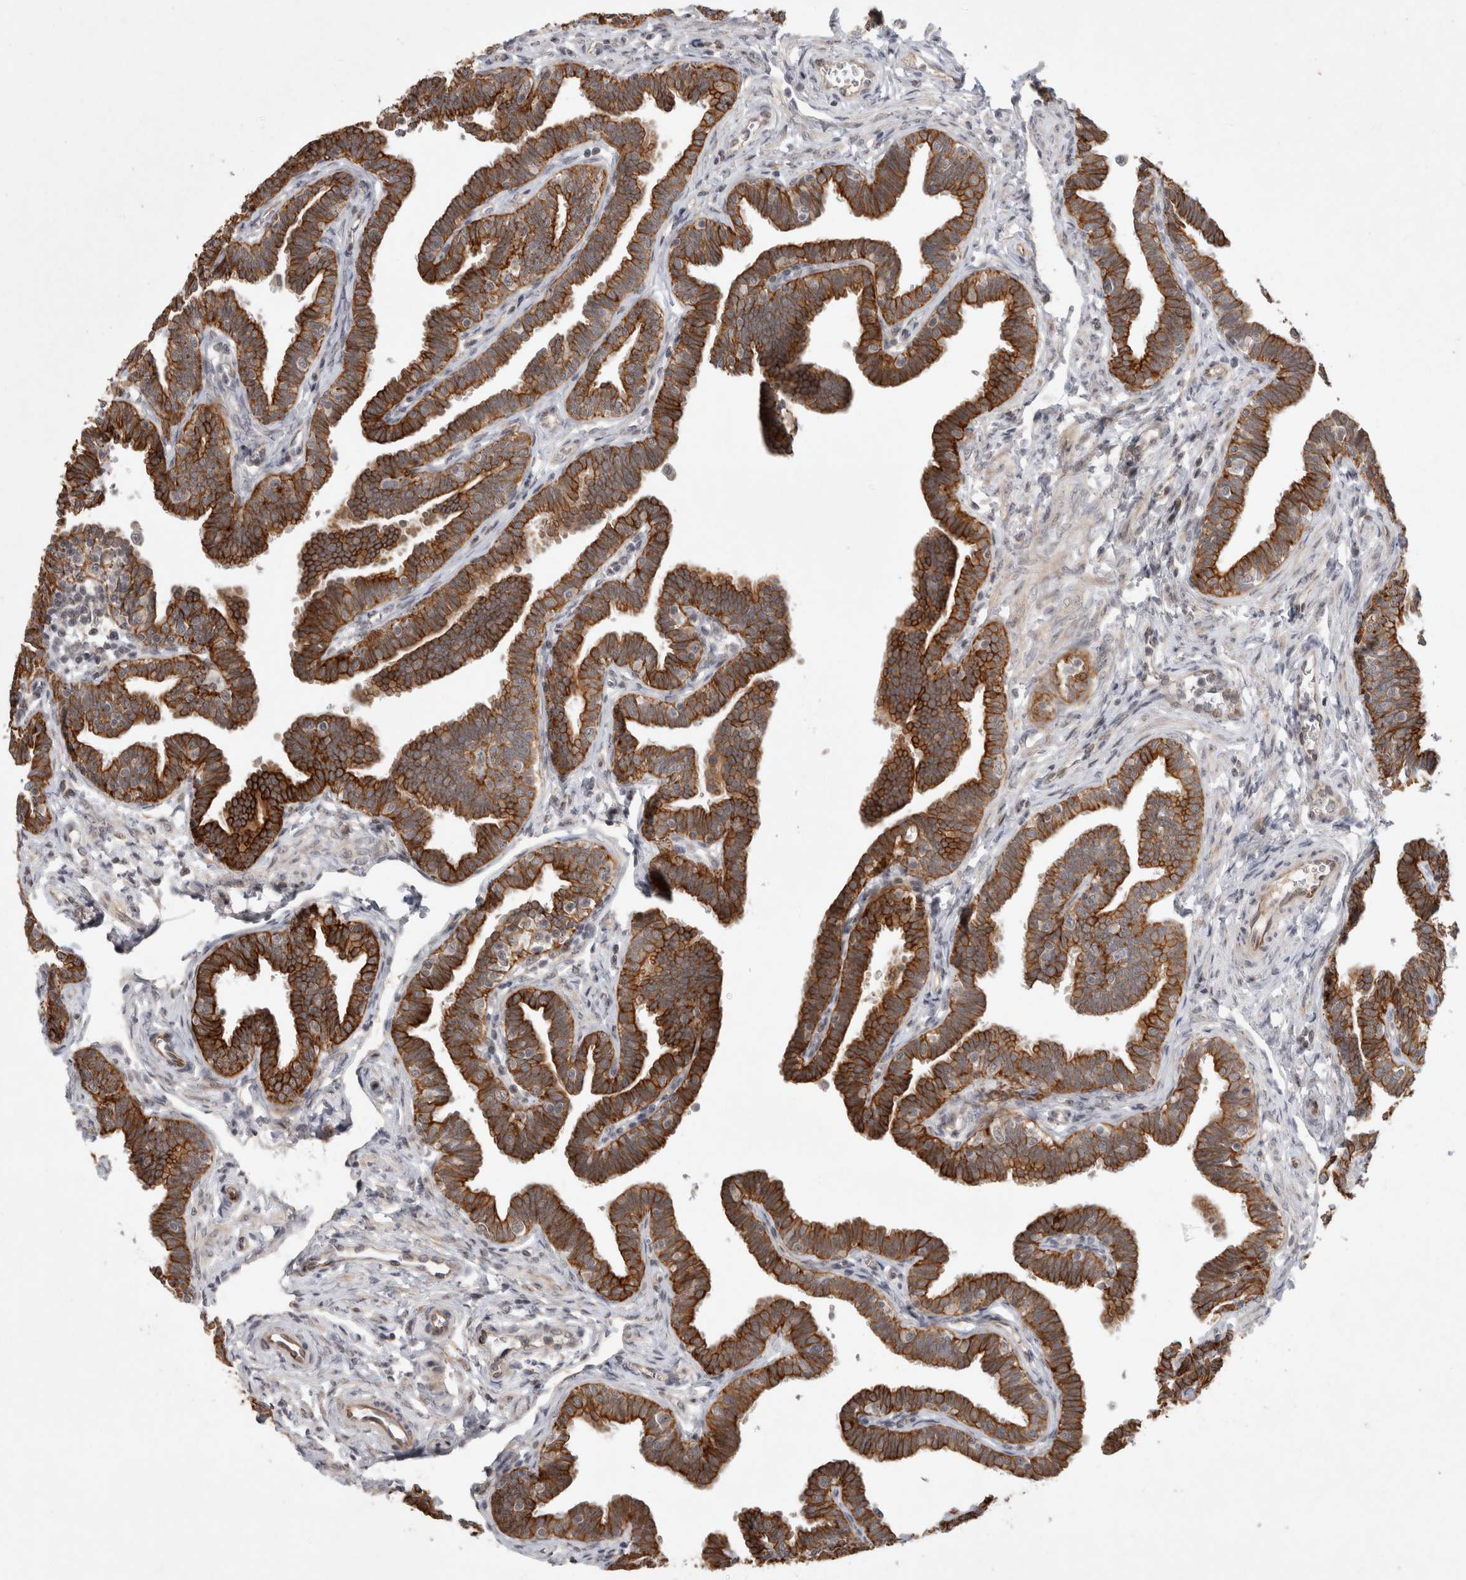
{"staining": {"intensity": "strong", "quantity": ">75%", "location": "cytoplasmic/membranous"}, "tissue": "fallopian tube", "cell_type": "Glandular cells", "image_type": "normal", "snomed": [{"axis": "morphology", "description": "Normal tissue, NOS"}, {"axis": "topography", "description": "Fallopian tube"}, {"axis": "topography", "description": "Ovary"}], "caption": "The micrograph demonstrates a brown stain indicating the presence of a protein in the cytoplasmic/membranous of glandular cells in fallopian tube.", "gene": "CRISPLD1", "patient": {"sex": "female", "age": 23}}